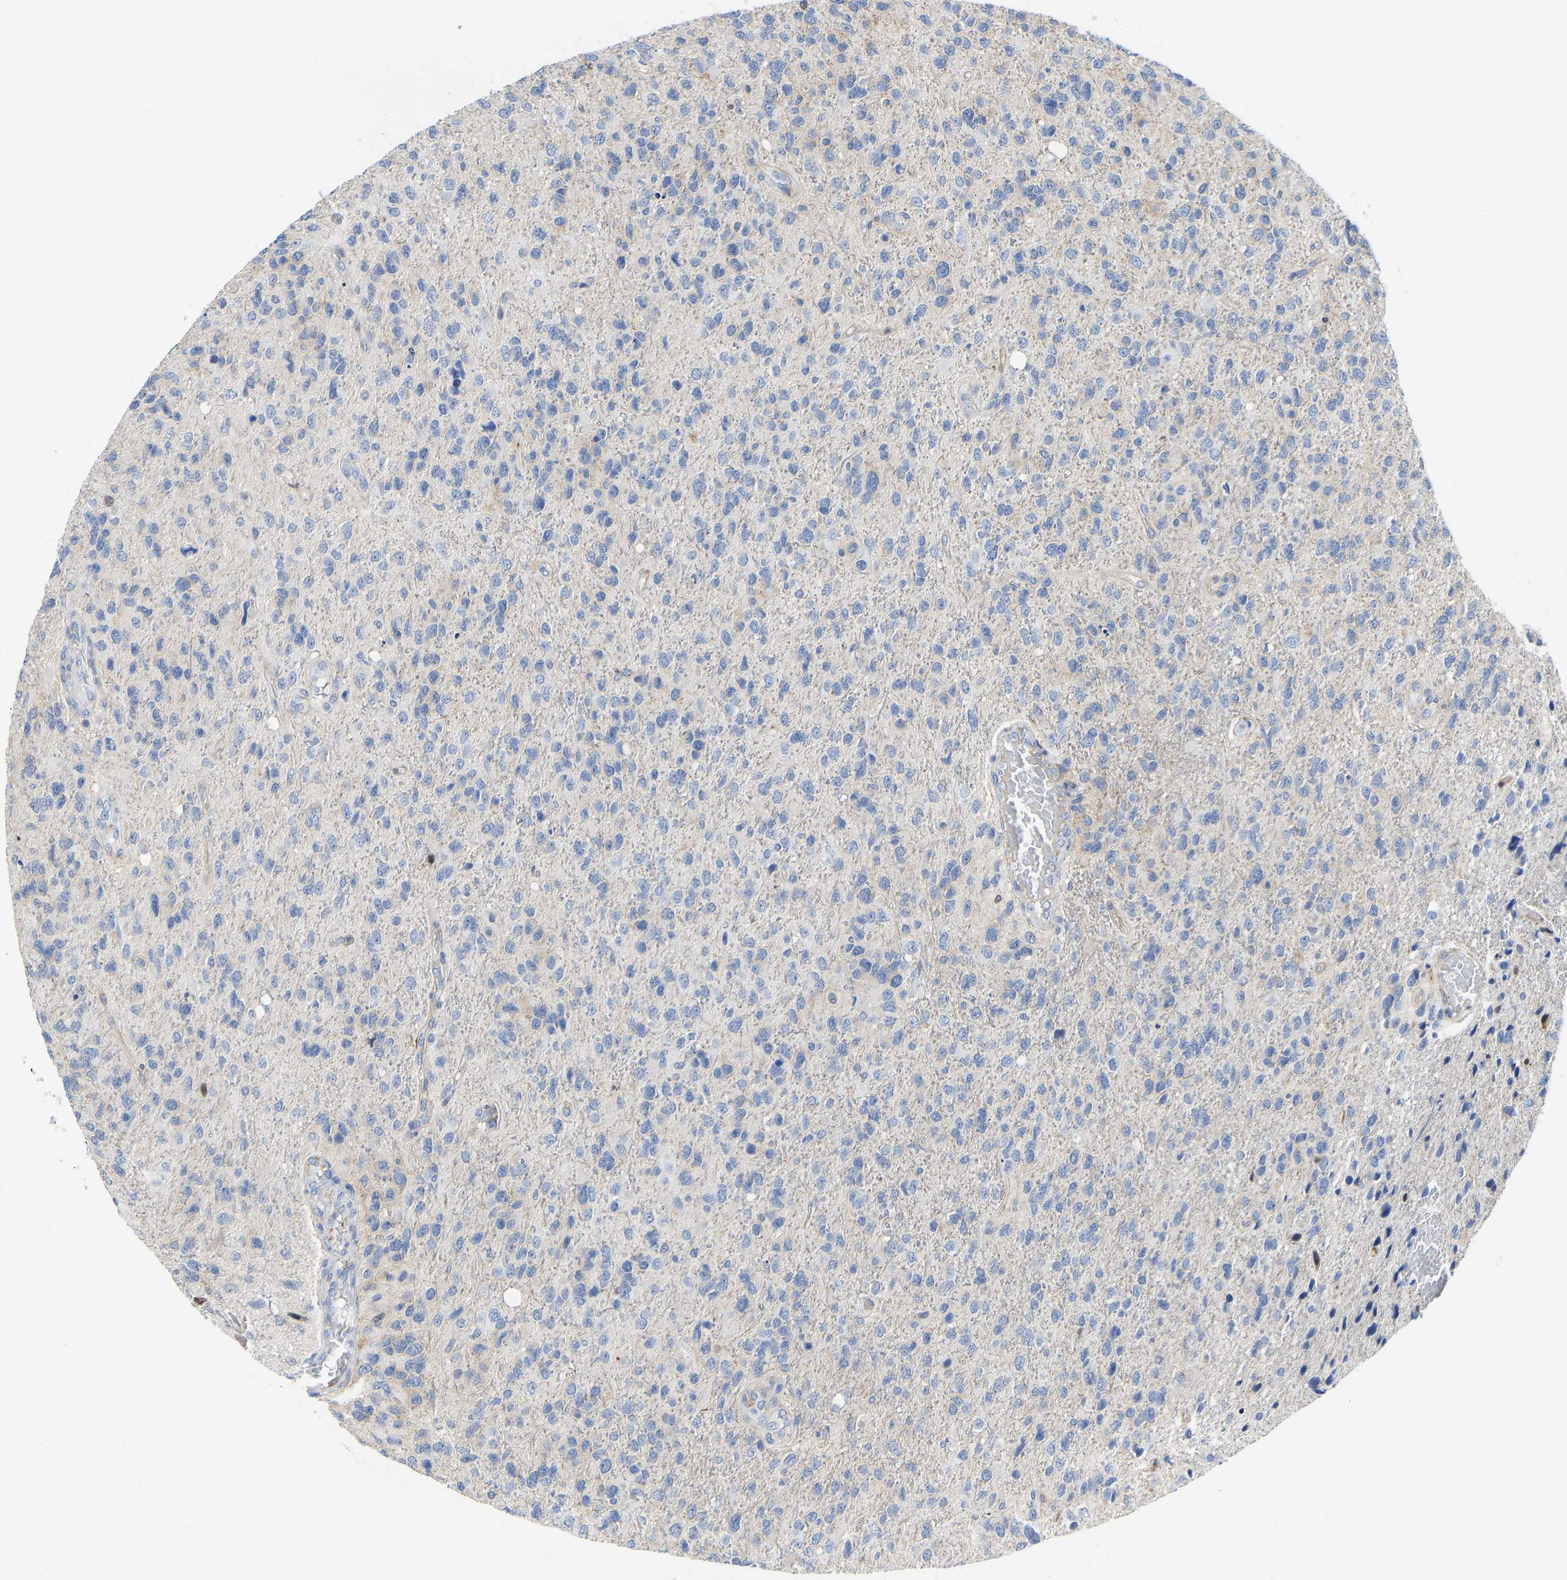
{"staining": {"intensity": "negative", "quantity": "none", "location": "none"}, "tissue": "glioma", "cell_type": "Tumor cells", "image_type": "cancer", "snomed": [{"axis": "morphology", "description": "Glioma, malignant, High grade"}, {"axis": "topography", "description": "Brain"}], "caption": "High power microscopy image of an immunohistochemistry micrograph of glioma, revealing no significant expression in tumor cells.", "gene": "HDAC5", "patient": {"sex": "female", "age": 58}}